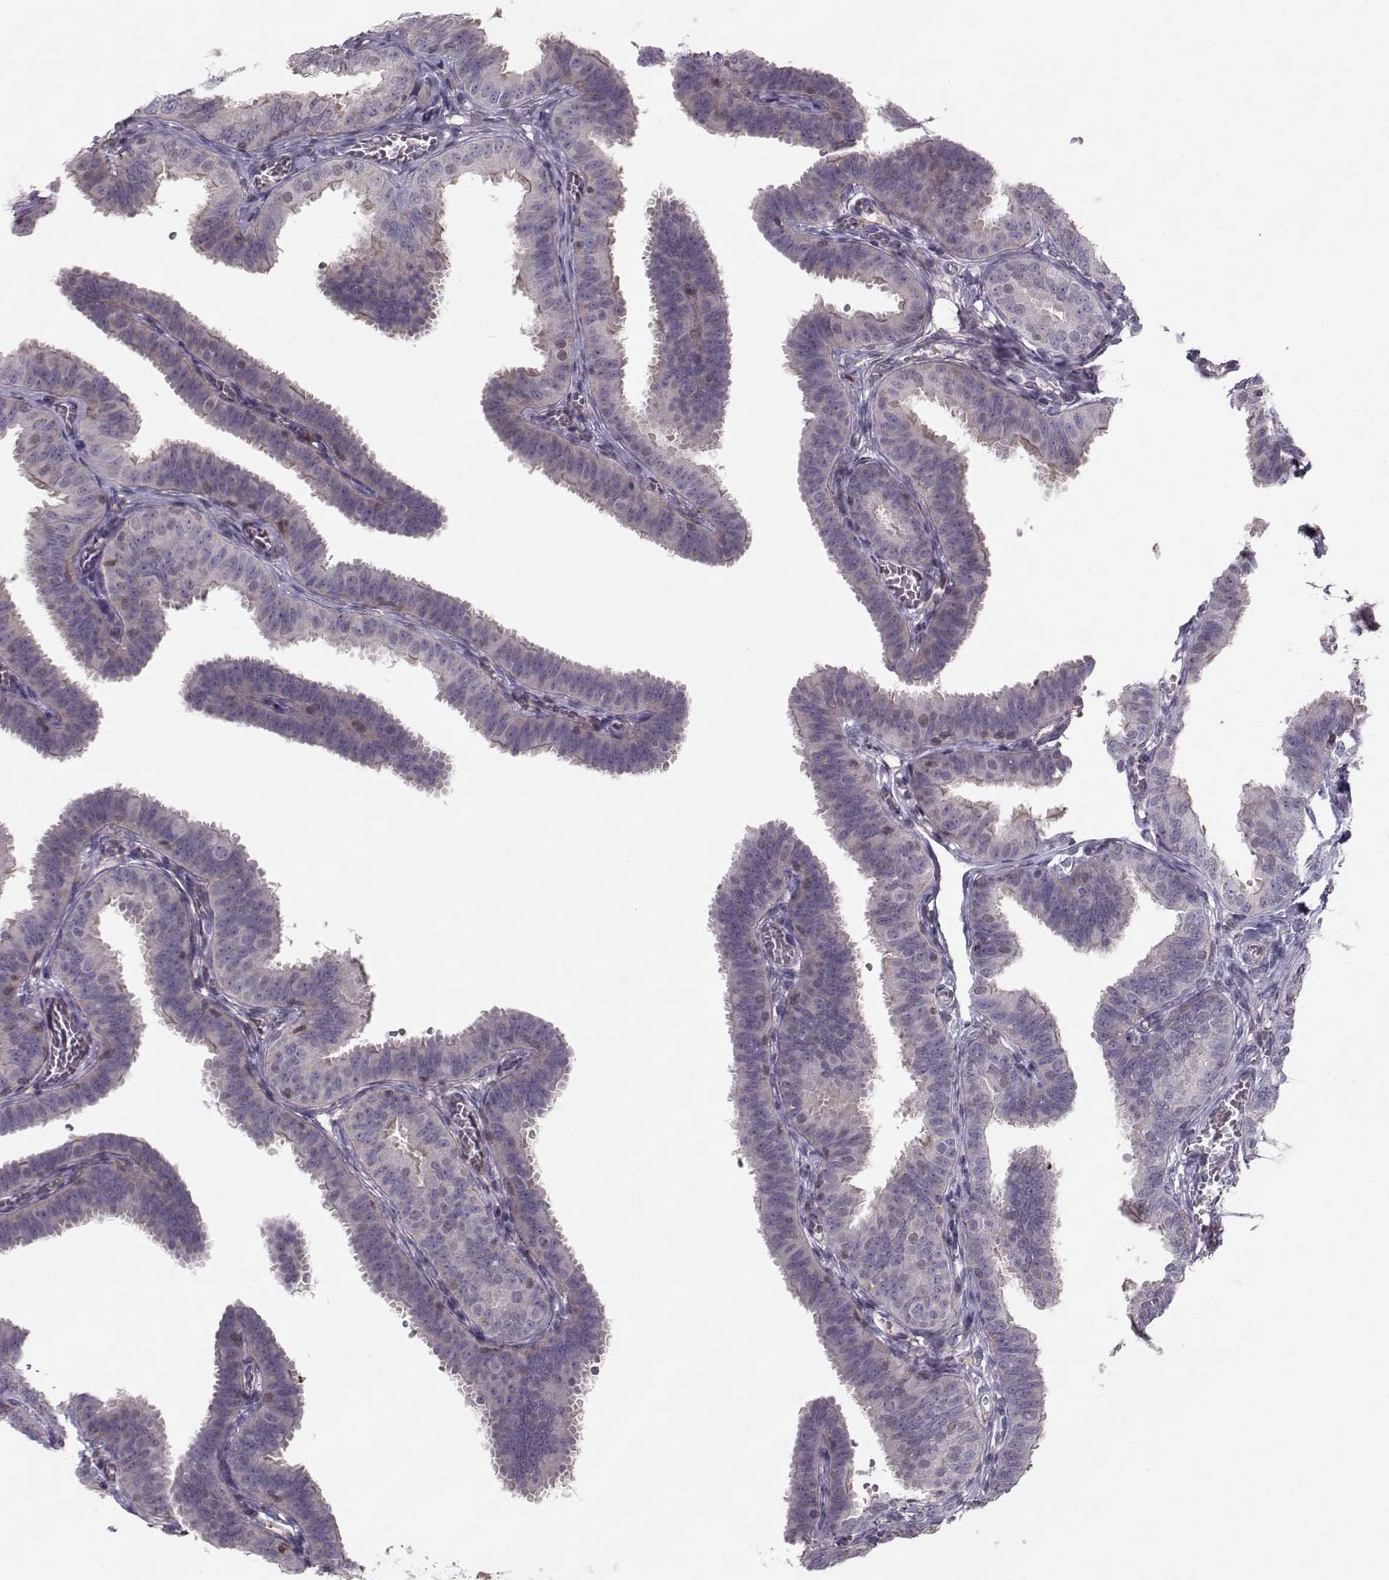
{"staining": {"intensity": "negative", "quantity": "none", "location": "none"}, "tissue": "fallopian tube", "cell_type": "Glandular cells", "image_type": "normal", "snomed": [{"axis": "morphology", "description": "Normal tissue, NOS"}, {"axis": "topography", "description": "Fallopian tube"}], "caption": "IHC photomicrograph of unremarkable fallopian tube: fallopian tube stained with DAB (3,3'-diaminobenzidine) shows no significant protein positivity in glandular cells. Brightfield microscopy of immunohistochemistry stained with DAB (3,3'-diaminobenzidine) (brown) and hematoxylin (blue), captured at high magnification.", "gene": "ASB16", "patient": {"sex": "female", "age": 25}}